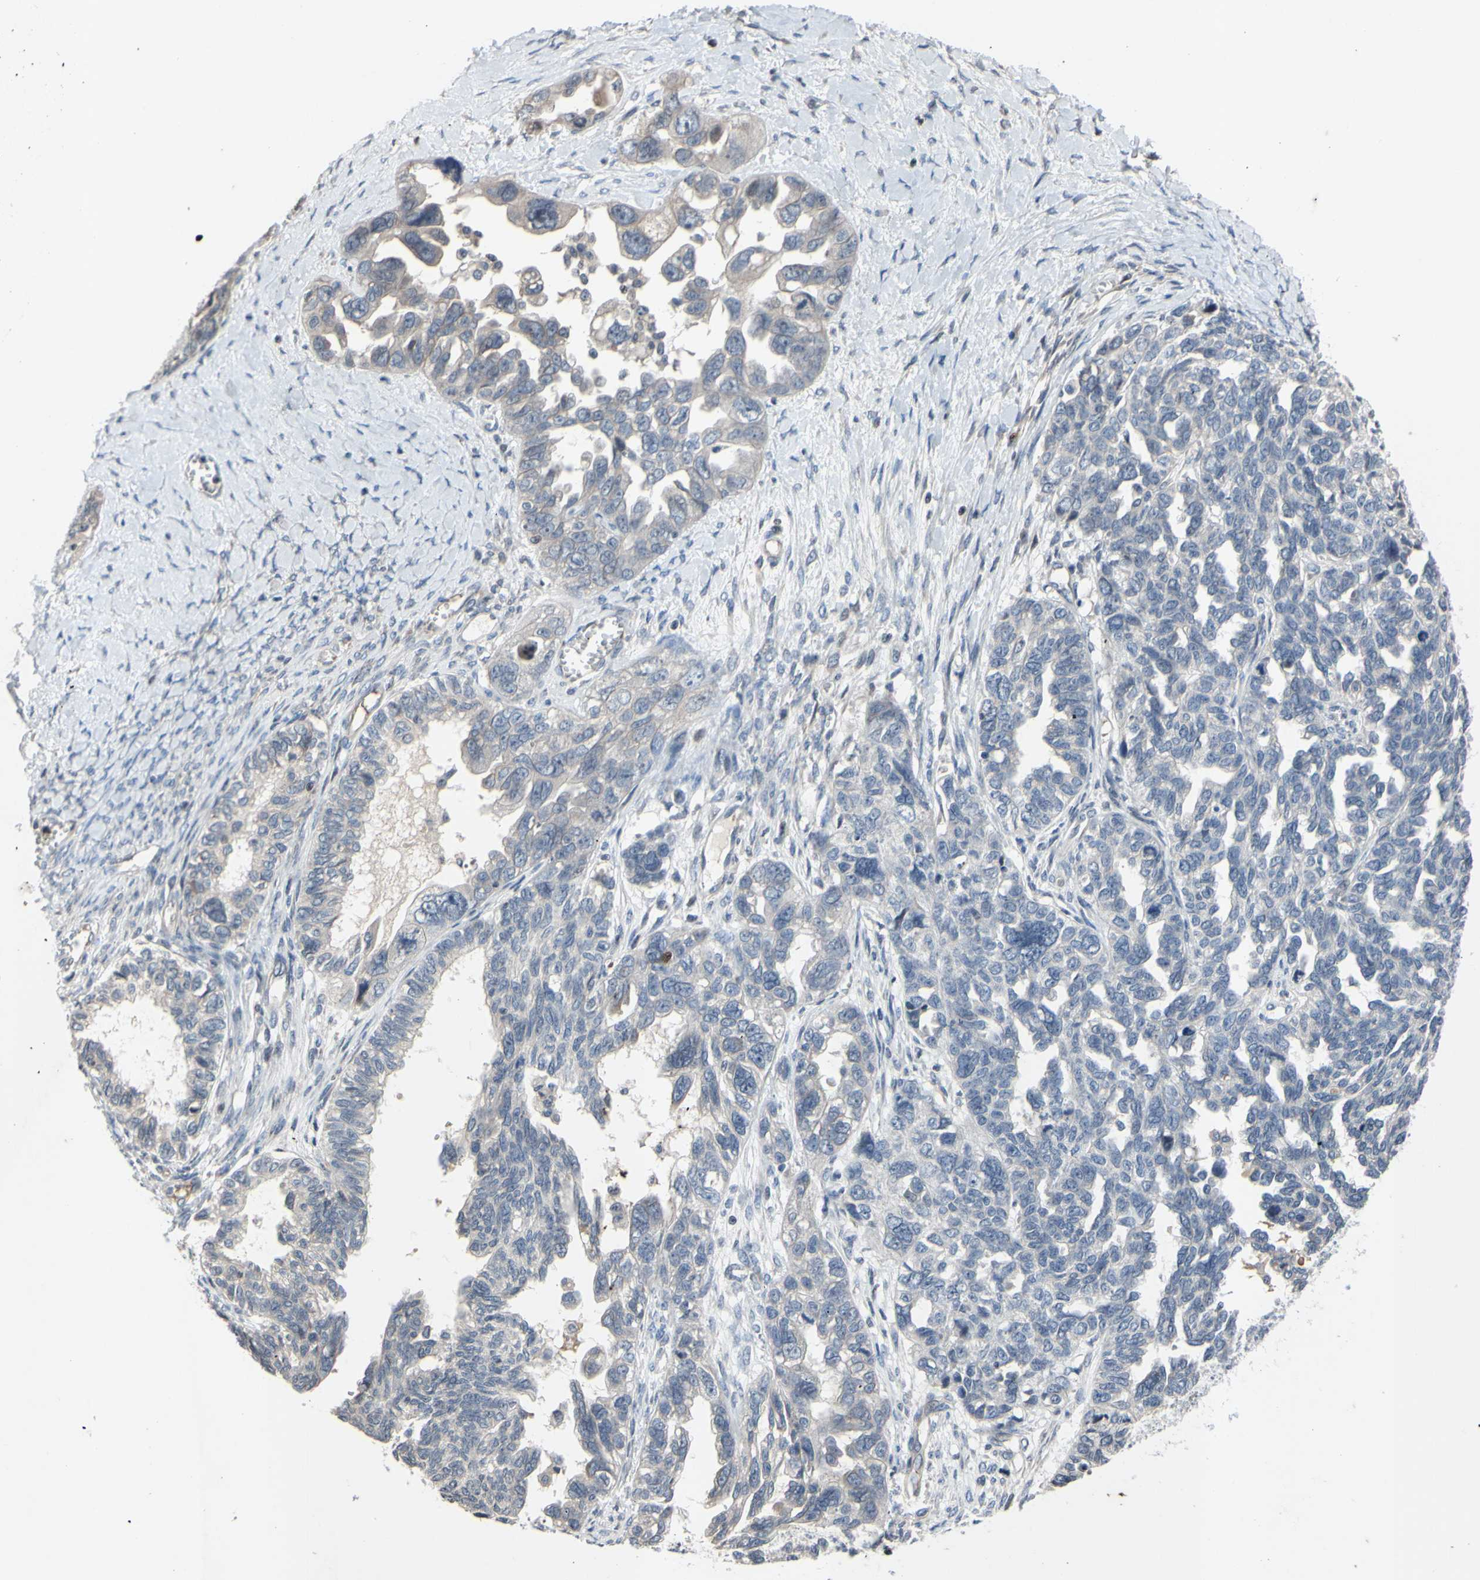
{"staining": {"intensity": "negative", "quantity": "none", "location": "none"}, "tissue": "ovarian cancer", "cell_type": "Tumor cells", "image_type": "cancer", "snomed": [{"axis": "morphology", "description": "Cystadenocarcinoma, serous, NOS"}, {"axis": "topography", "description": "Ovary"}], "caption": "Immunohistochemistry of serous cystadenocarcinoma (ovarian) reveals no expression in tumor cells.", "gene": "ARG1", "patient": {"sex": "female", "age": 79}}